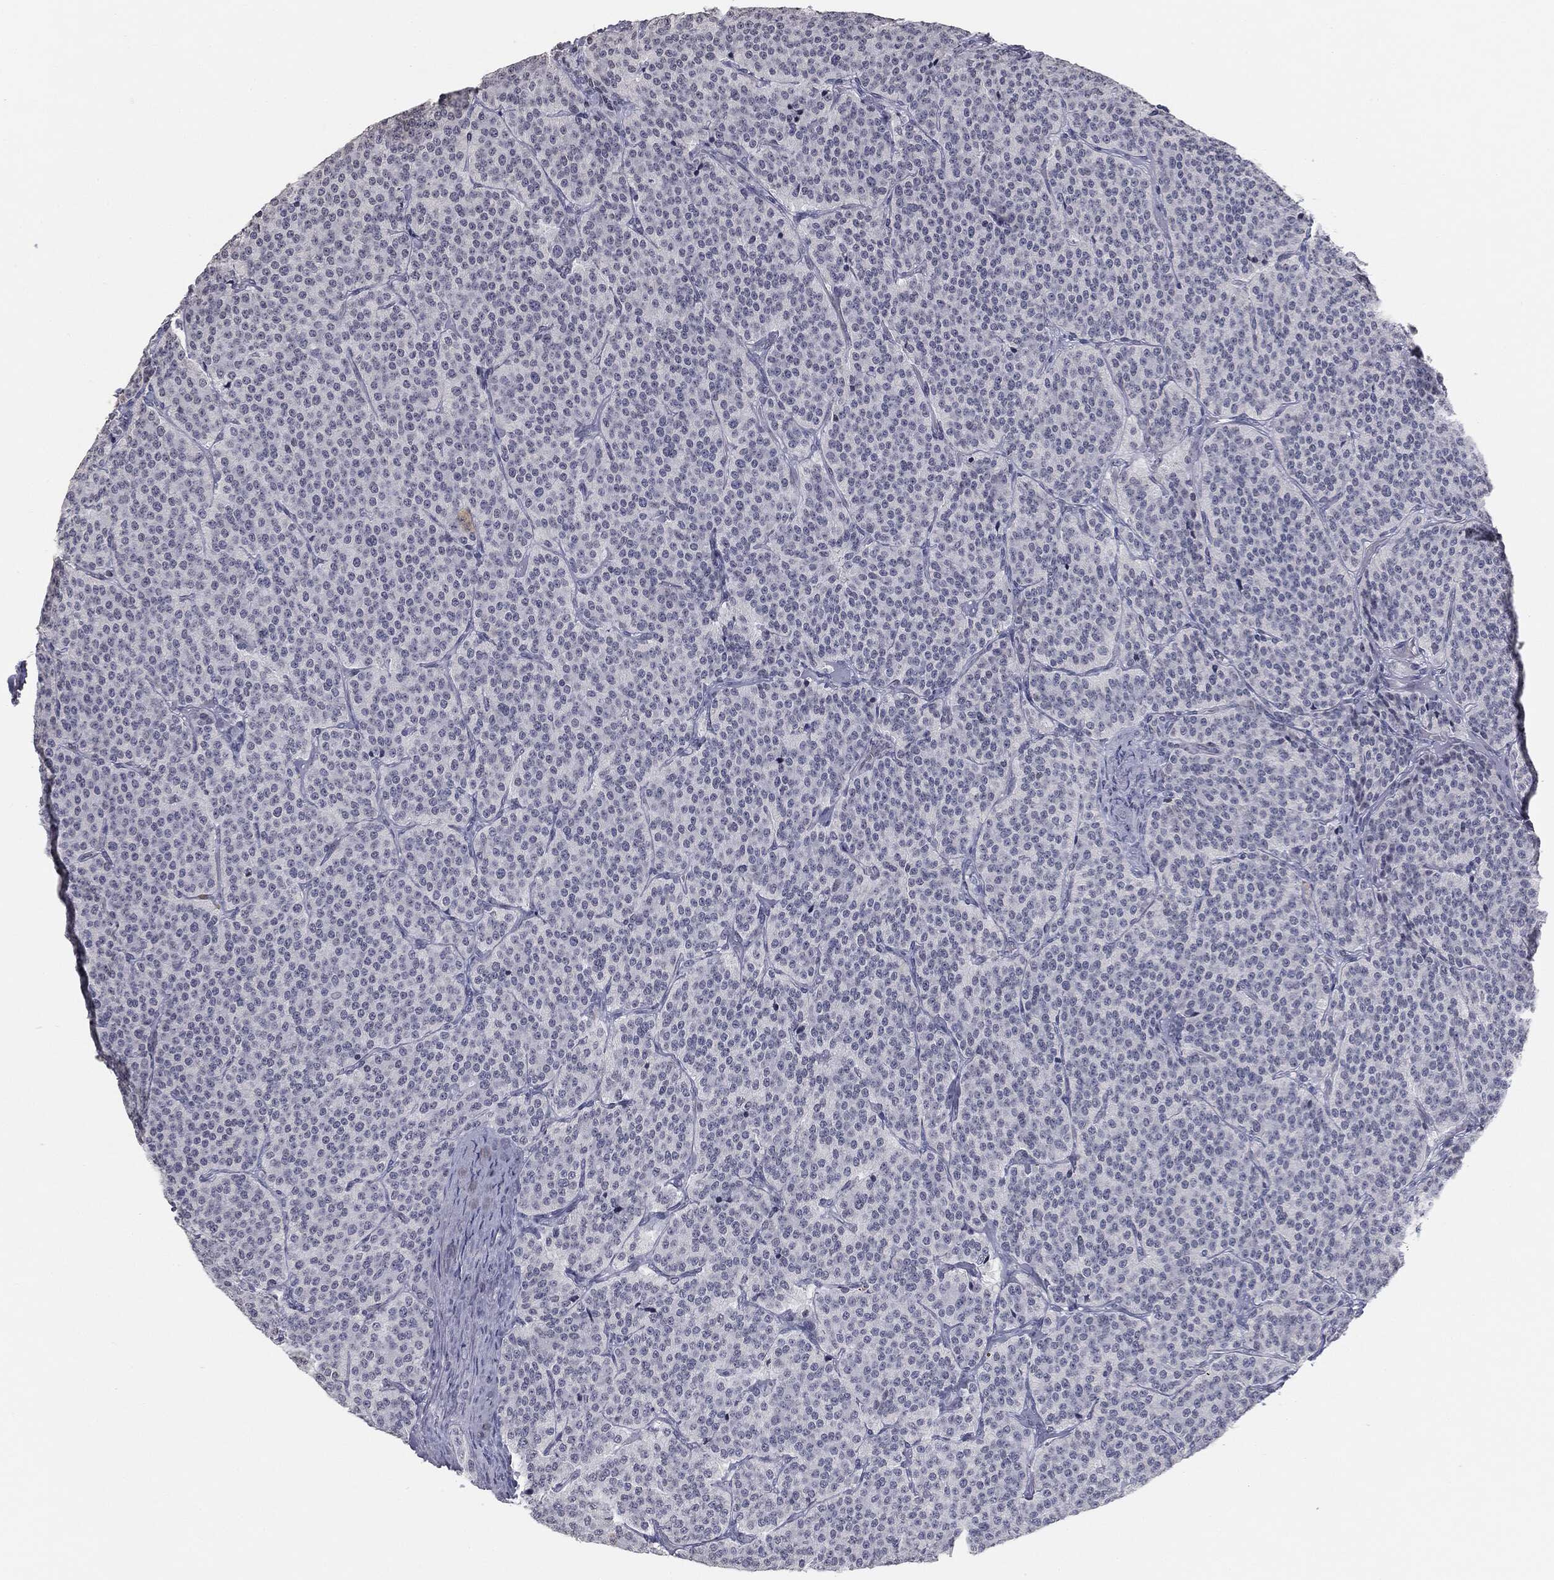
{"staining": {"intensity": "negative", "quantity": "none", "location": "none"}, "tissue": "carcinoid", "cell_type": "Tumor cells", "image_type": "cancer", "snomed": [{"axis": "morphology", "description": "Carcinoid, malignant, NOS"}, {"axis": "topography", "description": "Small intestine"}], "caption": "IHC image of neoplastic tissue: human carcinoid stained with DAB displays no significant protein staining in tumor cells. (Stains: DAB IHC with hematoxylin counter stain, Microscopy: brightfield microscopy at high magnification).", "gene": "ALDOB", "patient": {"sex": "female", "age": 58}}